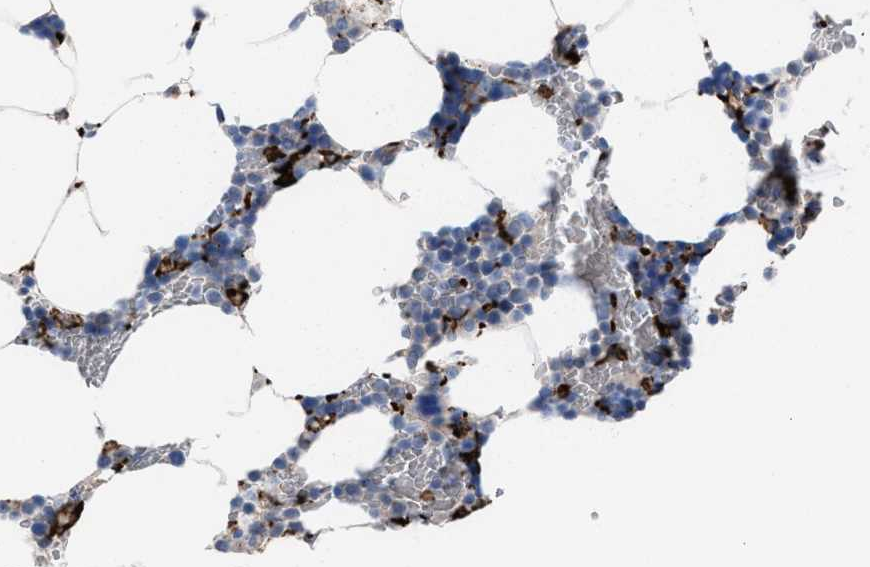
{"staining": {"intensity": "strong", "quantity": "<25%", "location": "cytoplasmic/membranous"}, "tissue": "bone marrow", "cell_type": "Hematopoietic cells", "image_type": "normal", "snomed": [{"axis": "morphology", "description": "Normal tissue, NOS"}, {"axis": "topography", "description": "Bone marrow"}], "caption": "Brown immunohistochemical staining in normal human bone marrow shows strong cytoplasmic/membranous expression in approximately <25% of hematopoietic cells. The staining is performed using DAB (3,3'-diaminobenzidine) brown chromogen to label protein expression. The nuclei are counter-stained blue using hematoxylin.", "gene": "SLC47A1", "patient": {"sex": "male", "age": 70}}